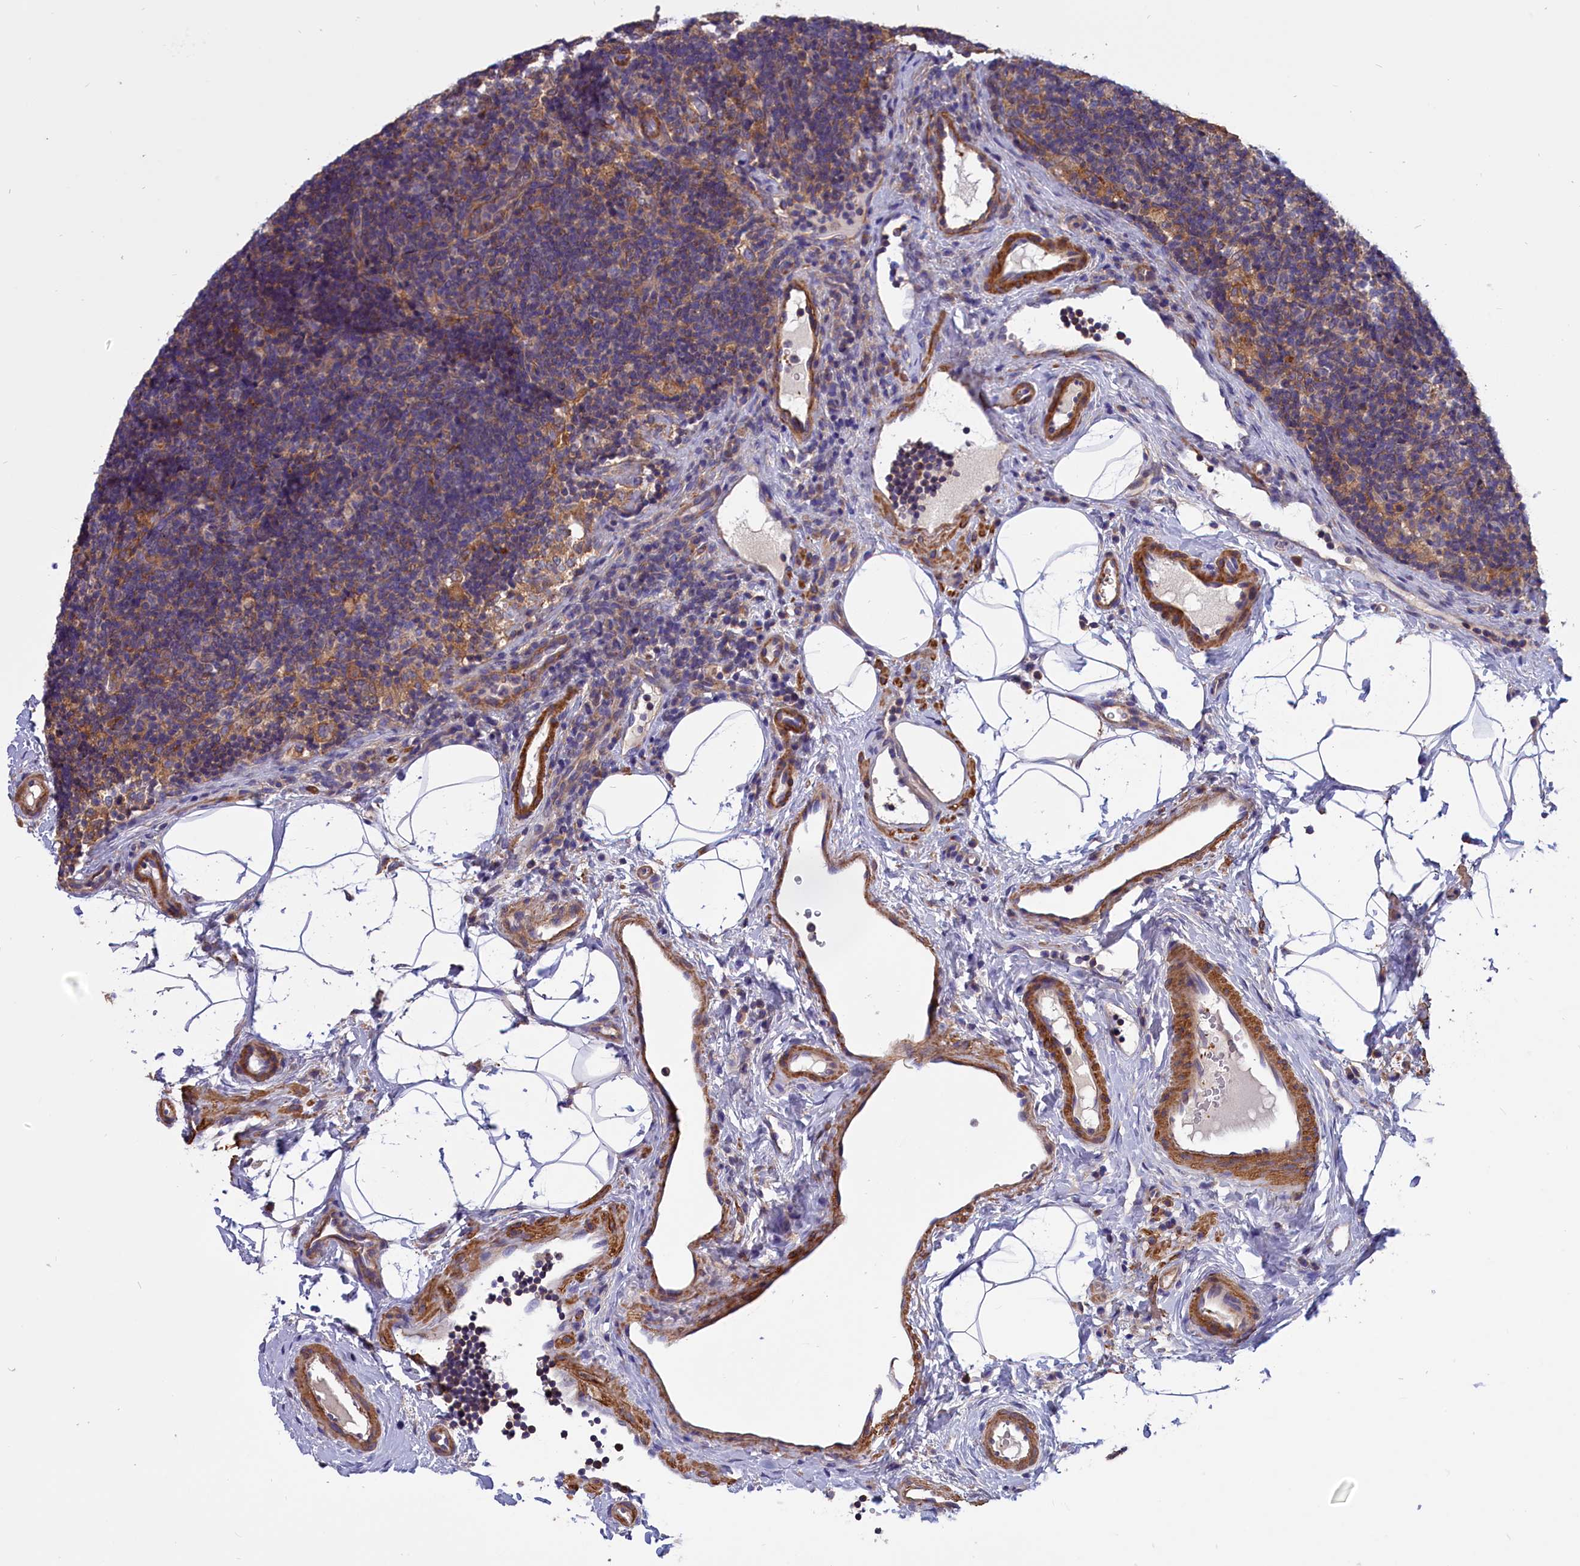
{"staining": {"intensity": "negative", "quantity": "none", "location": "none"}, "tissue": "lymph node", "cell_type": "Germinal center cells", "image_type": "normal", "snomed": [{"axis": "morphology", "description": "Normal tissue, NOS"}, {"axis": "topography", "description": "Lymph node"}], "caption": "Micrograph shows no protein positivity in germinal center cells of unremarkable lymph node. Brightfield microscopy of immunohistochemistry stained with DAB (brown) and hematoxylin (blue), captured at high magnification.", "gene": "AMDHD2", "patient": {"sex": "female", "age": 22}}